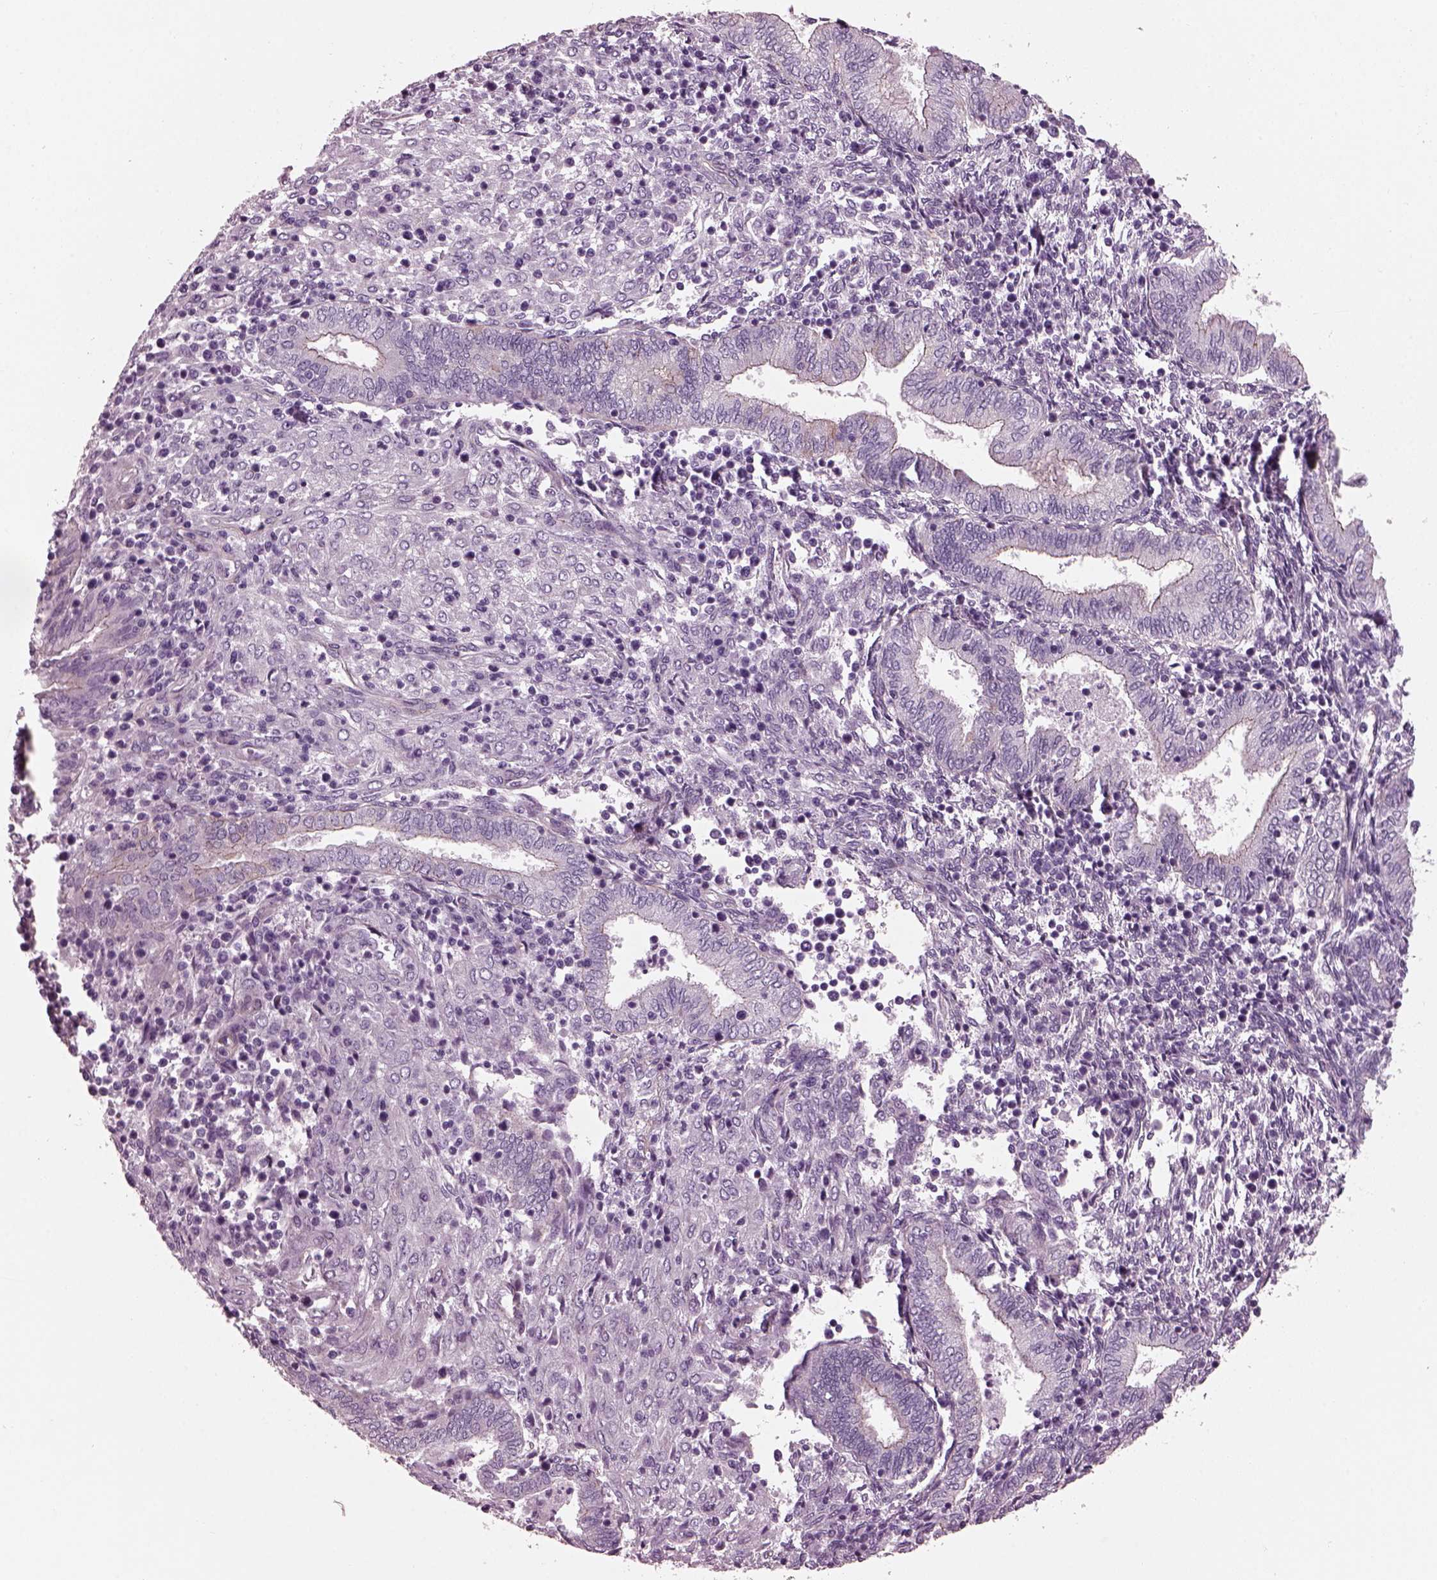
{"staining": {"intensity": "negative", "quantity": "none", "location": "none"}, "tissue": "endometrium", "cell_type": "Cells in endometrial stroma", "image_type": "normal", "snomed": [{"axis": "morphology", "description": "Normal tissue, NOS"}, {"axis": "topography", "description": "Endometrium"}], "caption": "Endometrium stained for a protein using immunohistochemistry (IHC) shows no positivity cells in endometrial stroma.", "gene": "BFSP1", "patient": {"sex": "female", "age": 42}}